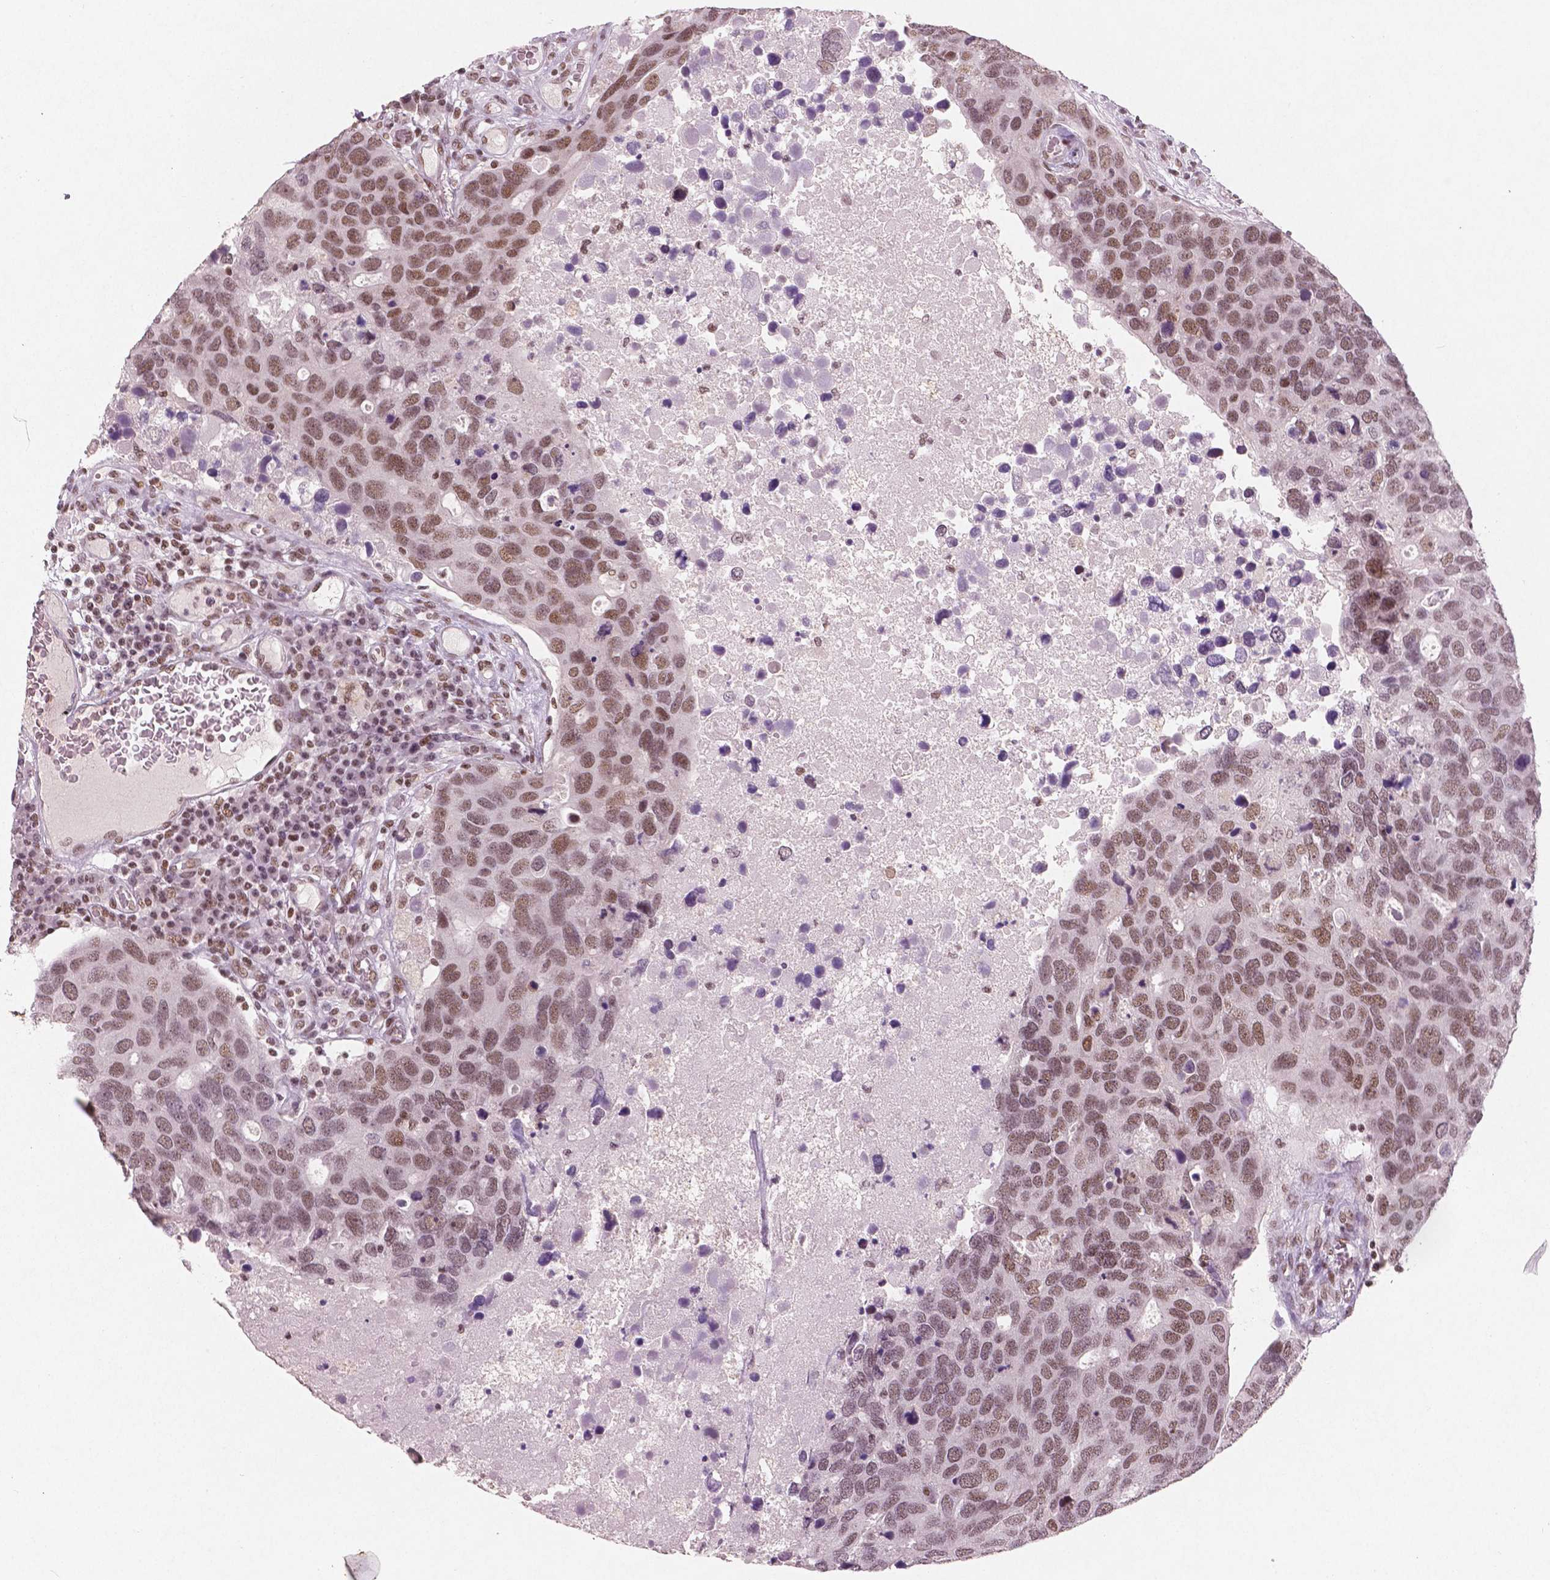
{"staining": {"intensity": "moderate", "quantity": ">75%", "location": "nuclear"}, "tissue": "breast cancer", "cell_type": "Tumor cells", "image_type": "cancer", "snomed": [{"axis": "morphology", "description": "Duct carcinoma"}, {"axis": "topography", "description": "Breast"}], "caption": "Immunohistochemical staining of human intraductal carcinoma (breast) shows moderate nuclear protein staining in about >75% of tumor cells. Nuclei are stained in blue.", "gene": "BRD4", "patient": {"sex": "female", "age": 83}}